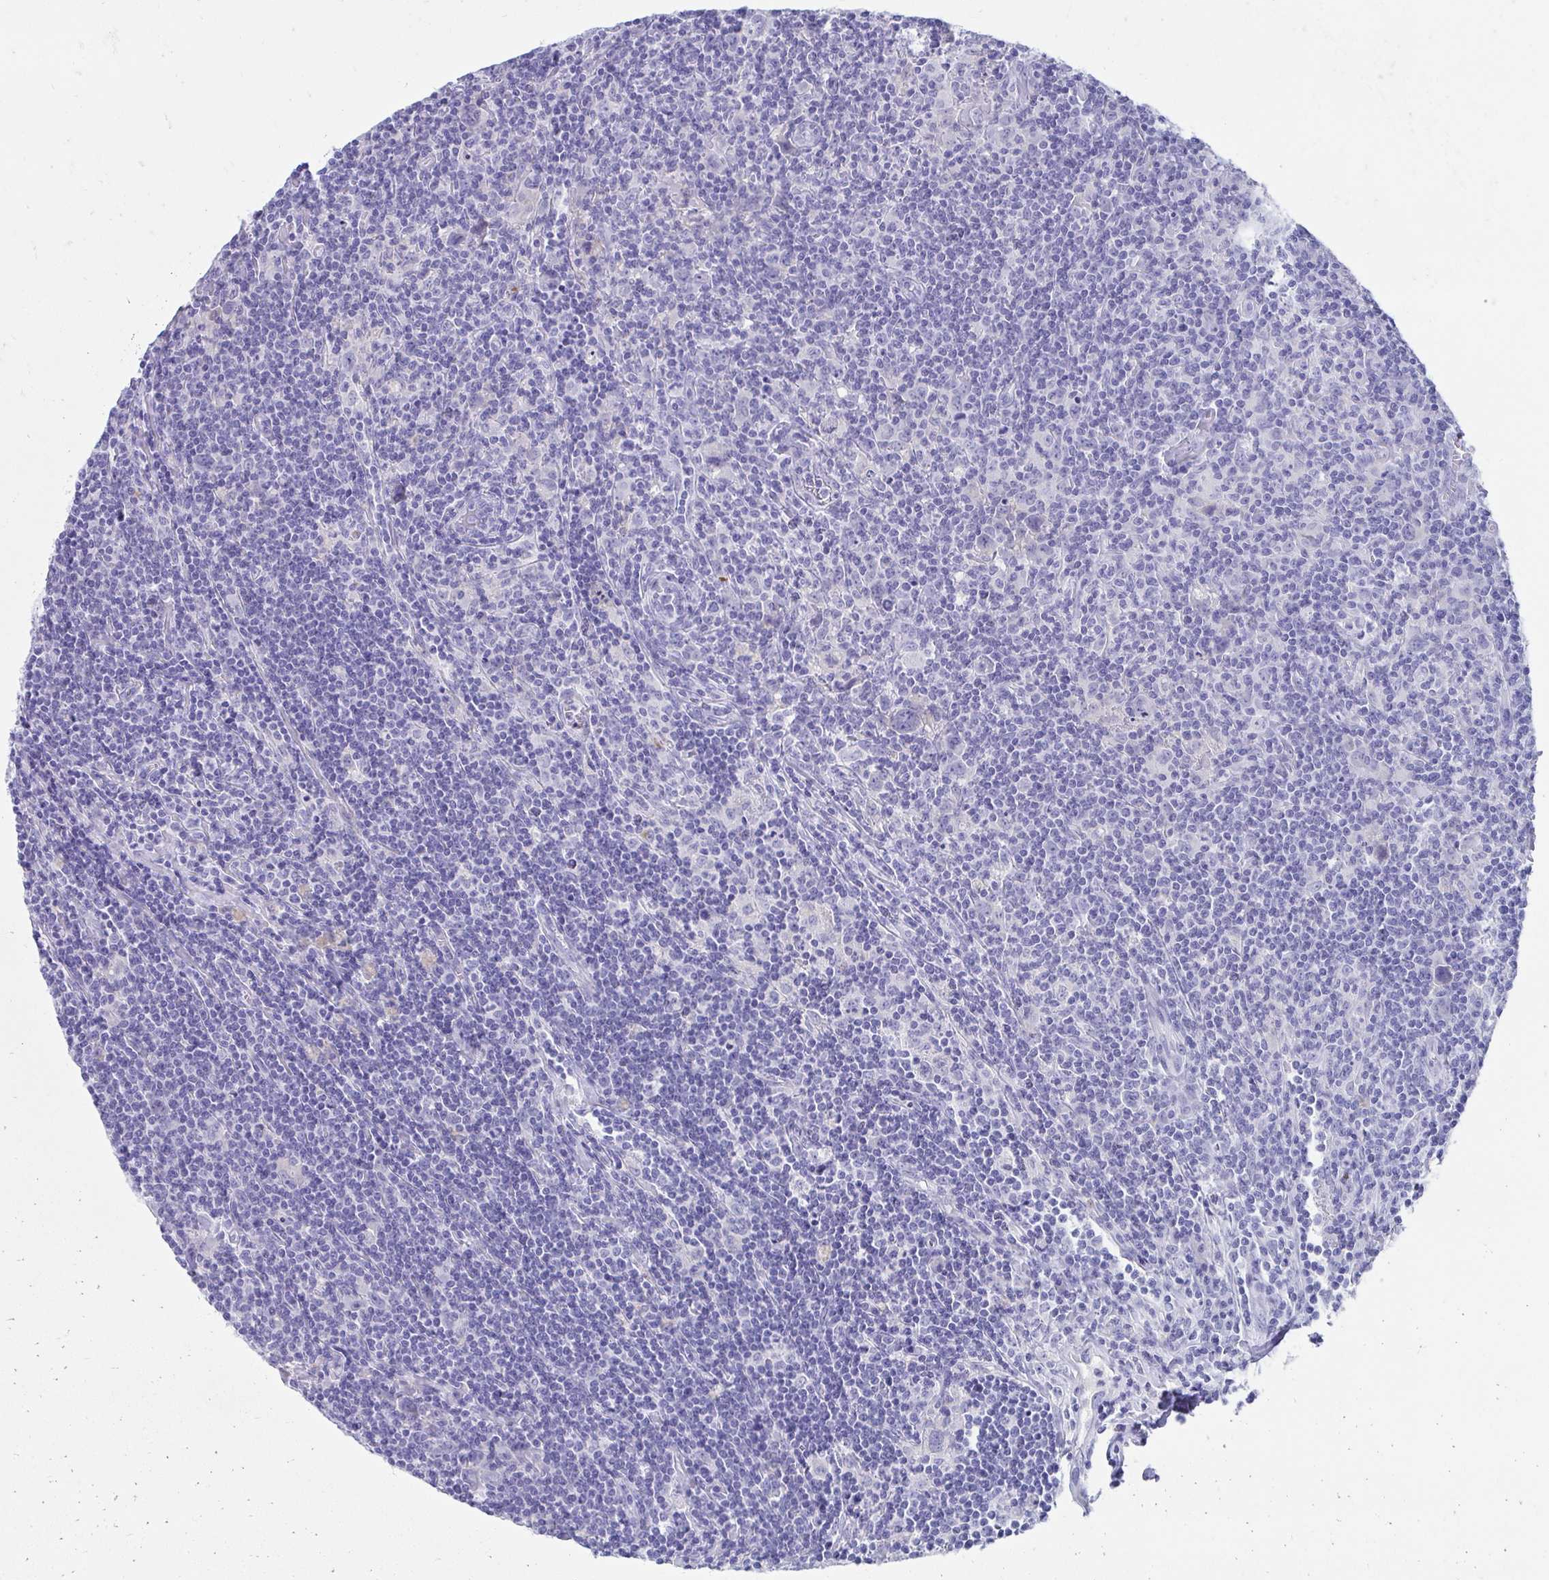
{"staining": {"intensity": "negative", "quantity": "none", "location": "none"}, "tissue": "lymphoma", "cell_type": "Tumor cells", "image_type": "cancer", "snomed": [{"axis": "morphology", "description": "Hodgkin's disease, NOS"}, {"axis": "topography", "description": "Lymph node"}], "caption": "There is no significant positivity in tumor cells of Hodgkin's disease.", "gene": "SEC14L3", "patient": {"sex": "female", "age": 18}}